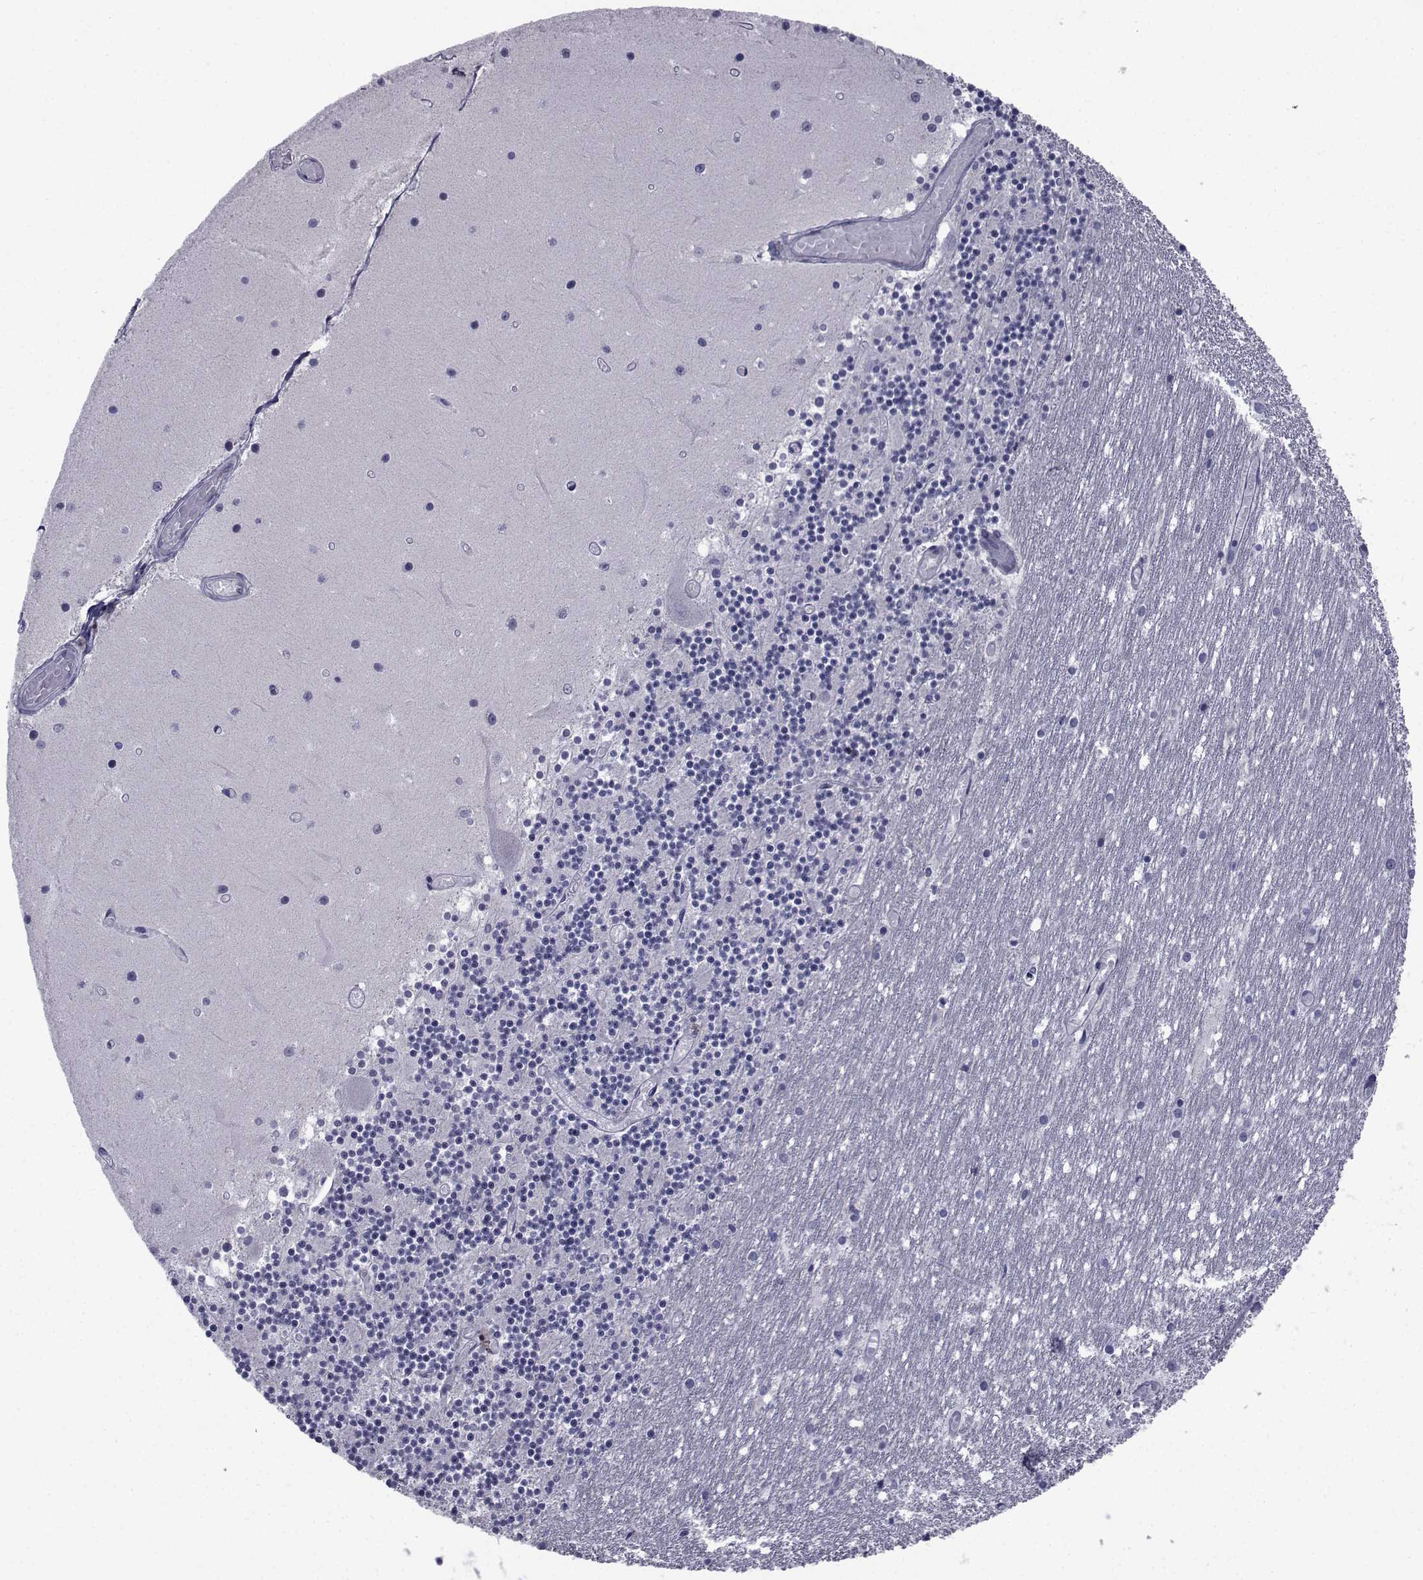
{"staining": {"intensity": "negative", "quantity": "none", "location": "none"}, "tissue": "cerebellum", "cell_type": "Cells in granular layer", "image_type": "normal", "snomed": [{"axis": "morphology", "description": "Normal tissue, NOS"}, {"axis": "topography", "description": "Cerebellum"}], "caption": "Immunohistochemical staining of benign cerebellum displays no significant staining in cells in granular layer. (IHC, brightfield microscopy, high magnification).", "gene": "CHRNA1", "patient": {"sex": "female", "age": 28}}